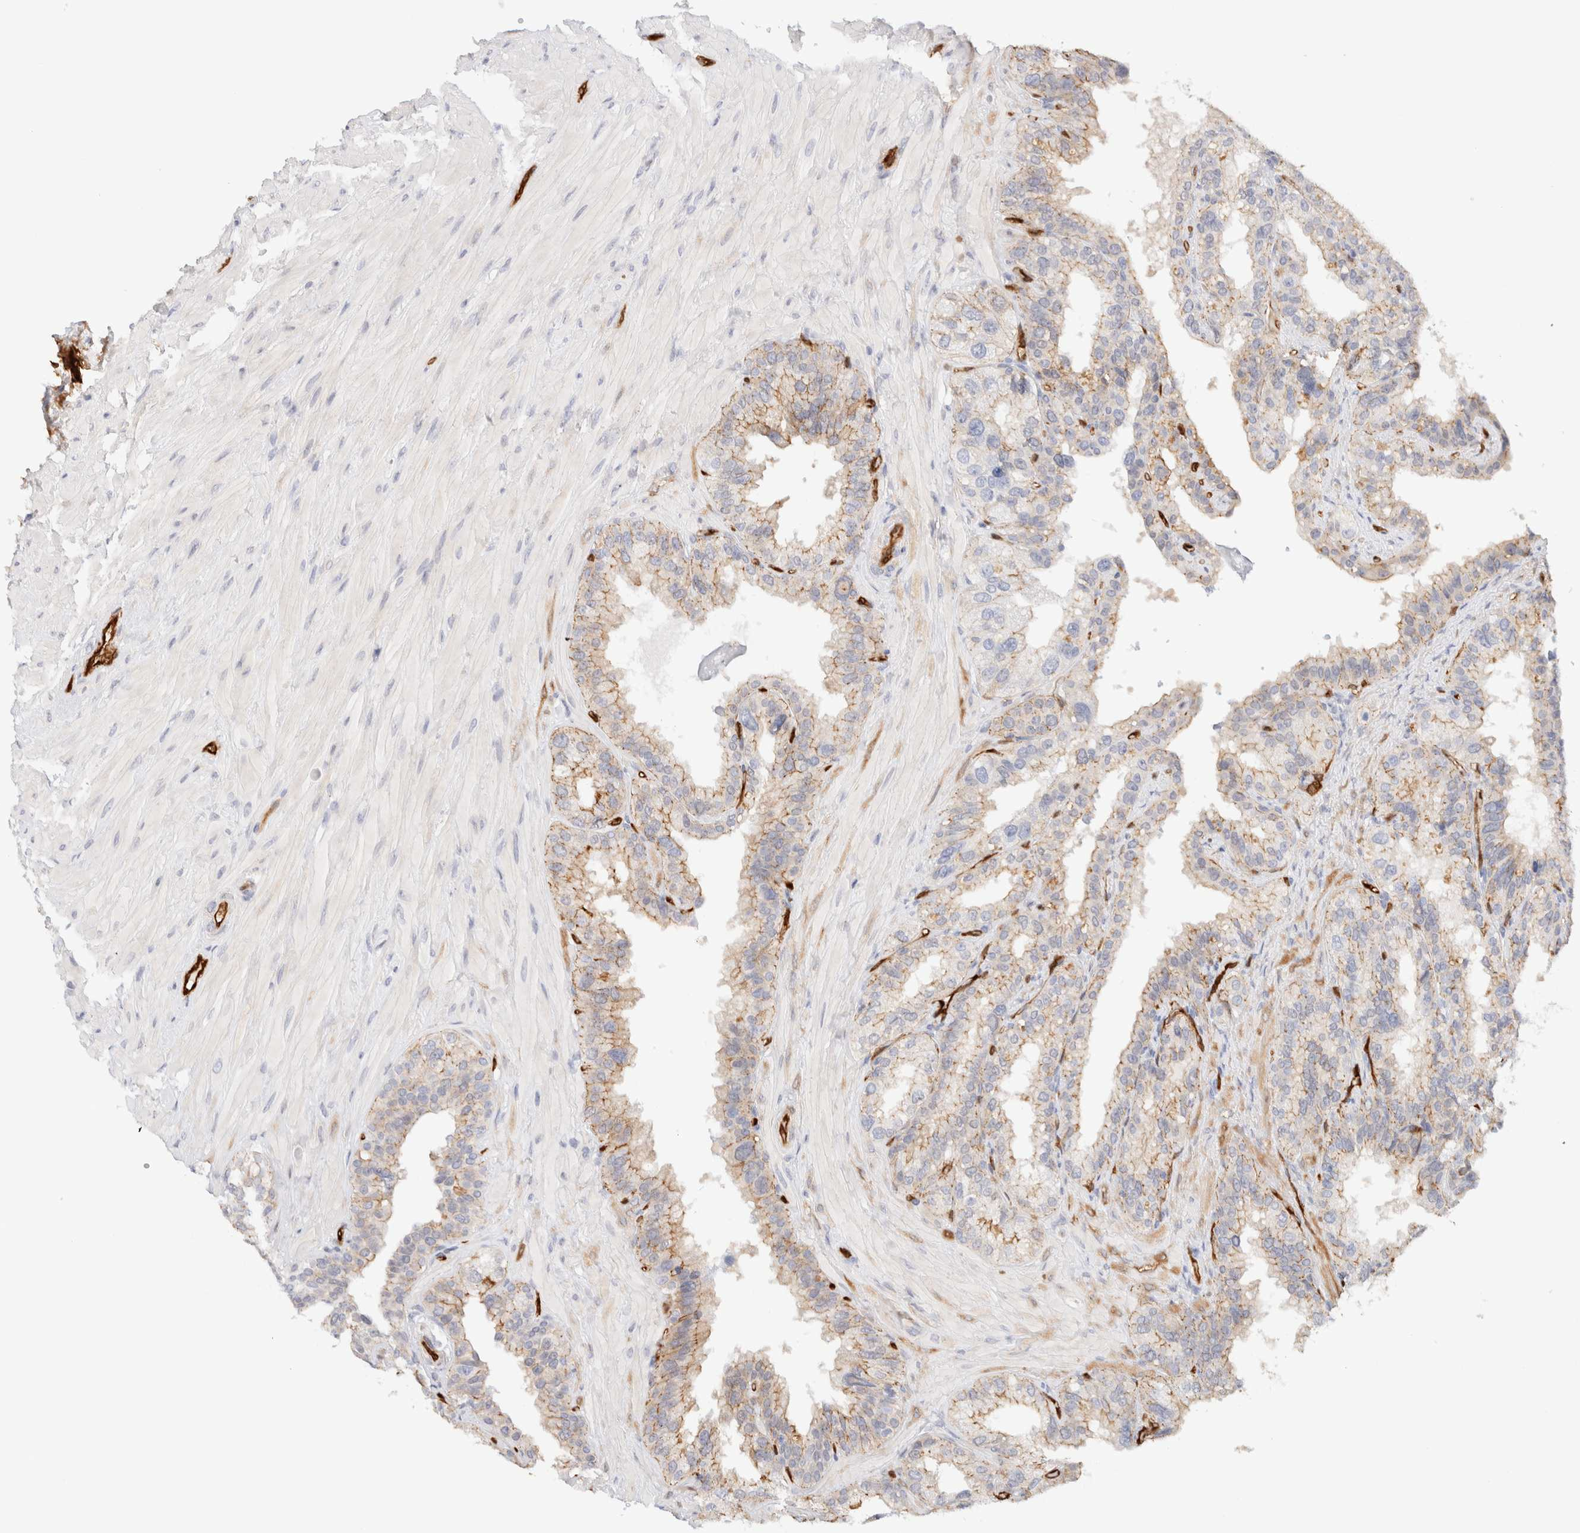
{"staining": {"intensity": "moderate", "quantity": "25%-75%", "location": "cytoplasmic/membranous"}, "tissue": "seminal vesicle", "cell_type": "Glandular cells", "image_type": "normal", "snomed": [{"axis": "morphology", "description": "Normal tissue, NOS"}, {"axis": "topography", "description": "Seminal veicle"}], "caption": "This is a micrograph of immunohistochemistry (IHC) staining of normal seminal vesicle, which shows moderate positivity in the cytoplasmic/membranous of glandular cells.", "gene": "LMCD1", "patient": {"sex": "male", "age": 68}}